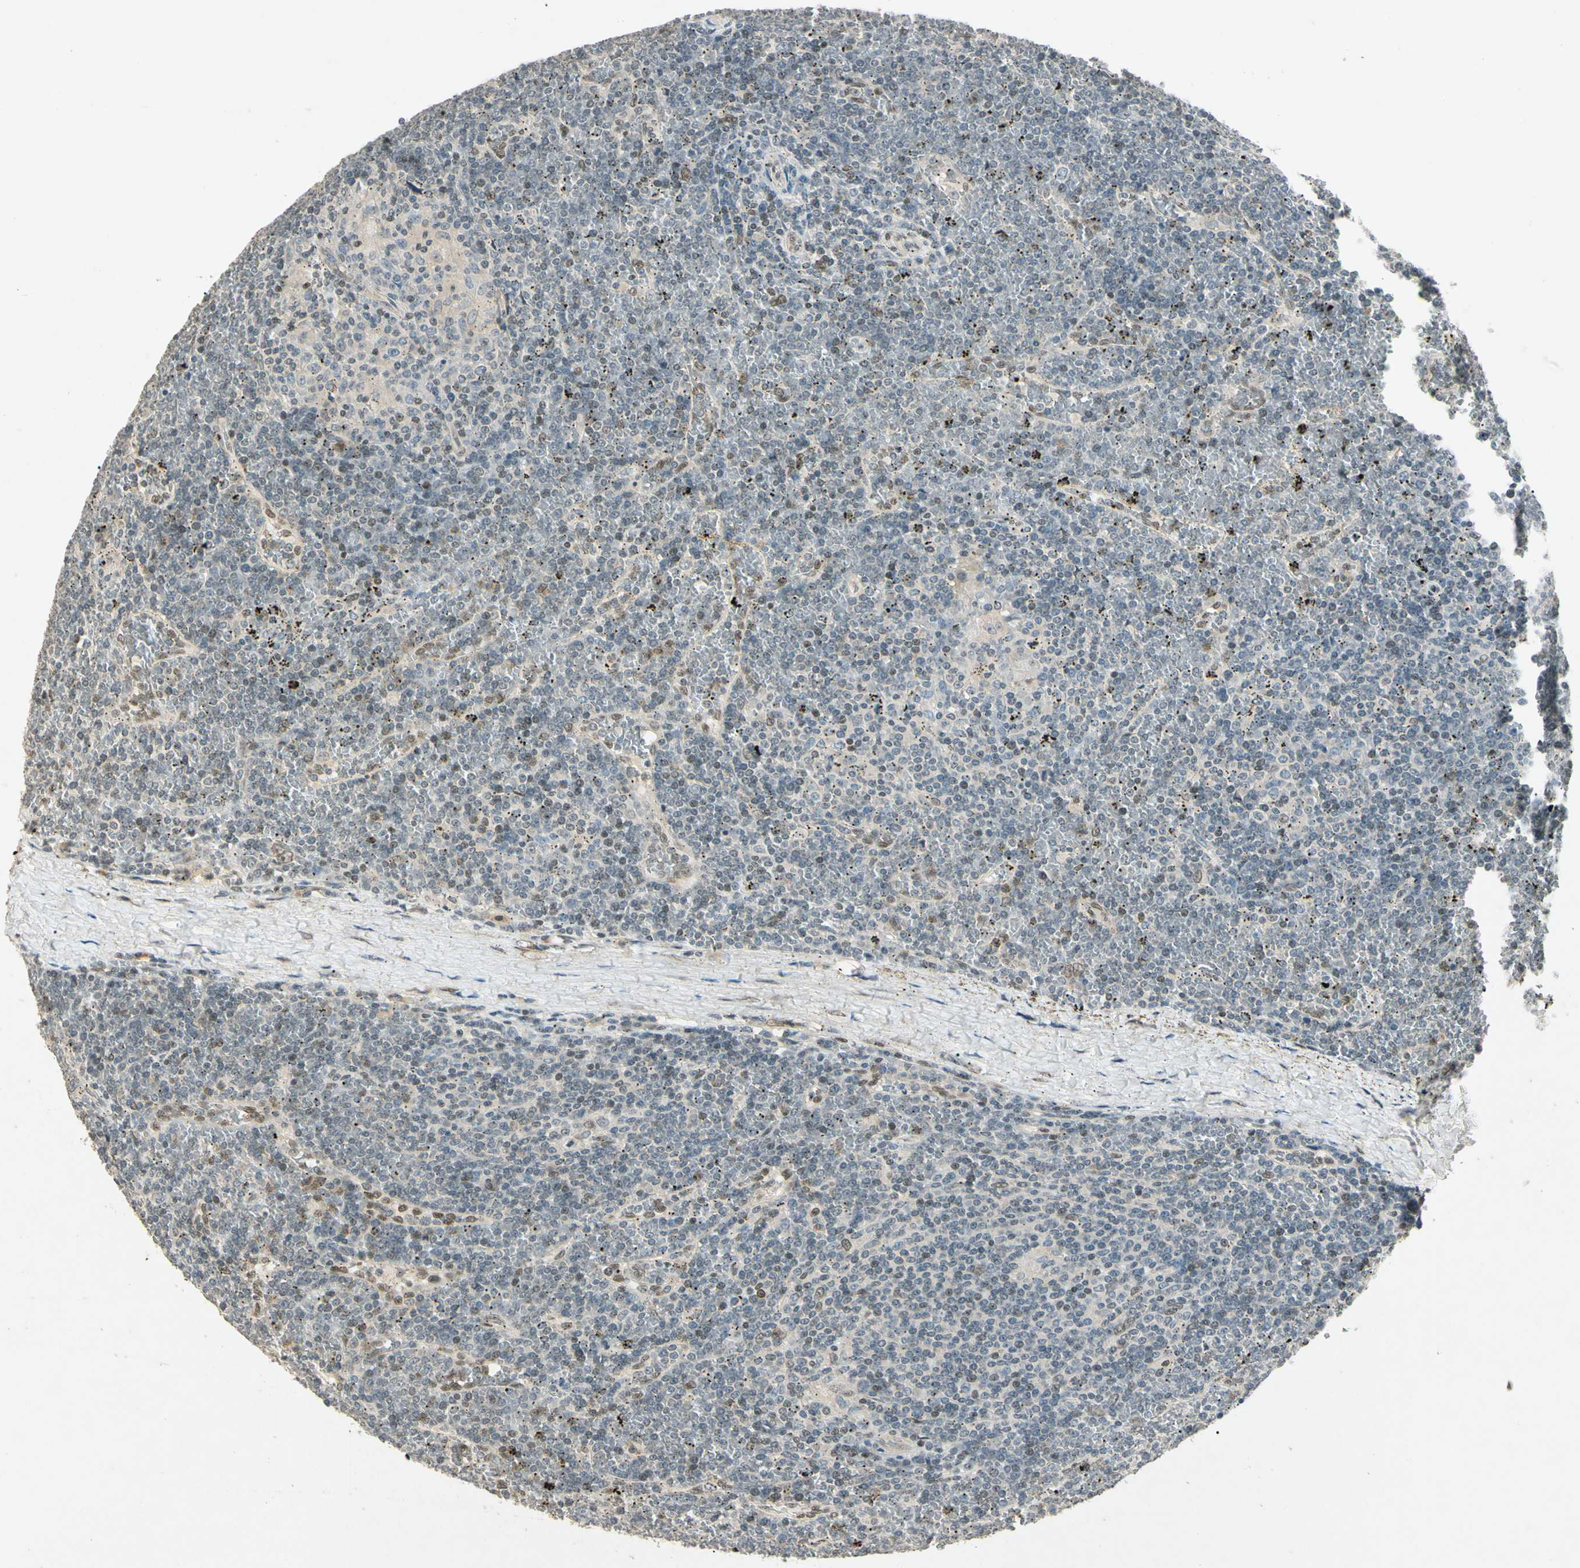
{"staining": {"intensity": "weak", "quantity": "<25%", "location": "nuclear"}, "tissue": "lymphoma", "cell_type": "Tumor cells", "image_type": "cancer", "snomed": [{"axis": "morphology", "description": "Malignant lymphoma, non-Hodgkin's type, Low grade"}, {"axis": "topography", "description": "Spleen"}], "caption": "This is an IHC micrograph of human malignant lymphoma, non-Hodgkin's type (low-grade). There is no staining in tumor cells.", "gene": "ZBTB4", "patient": {"sex": "female", "age": 19}}